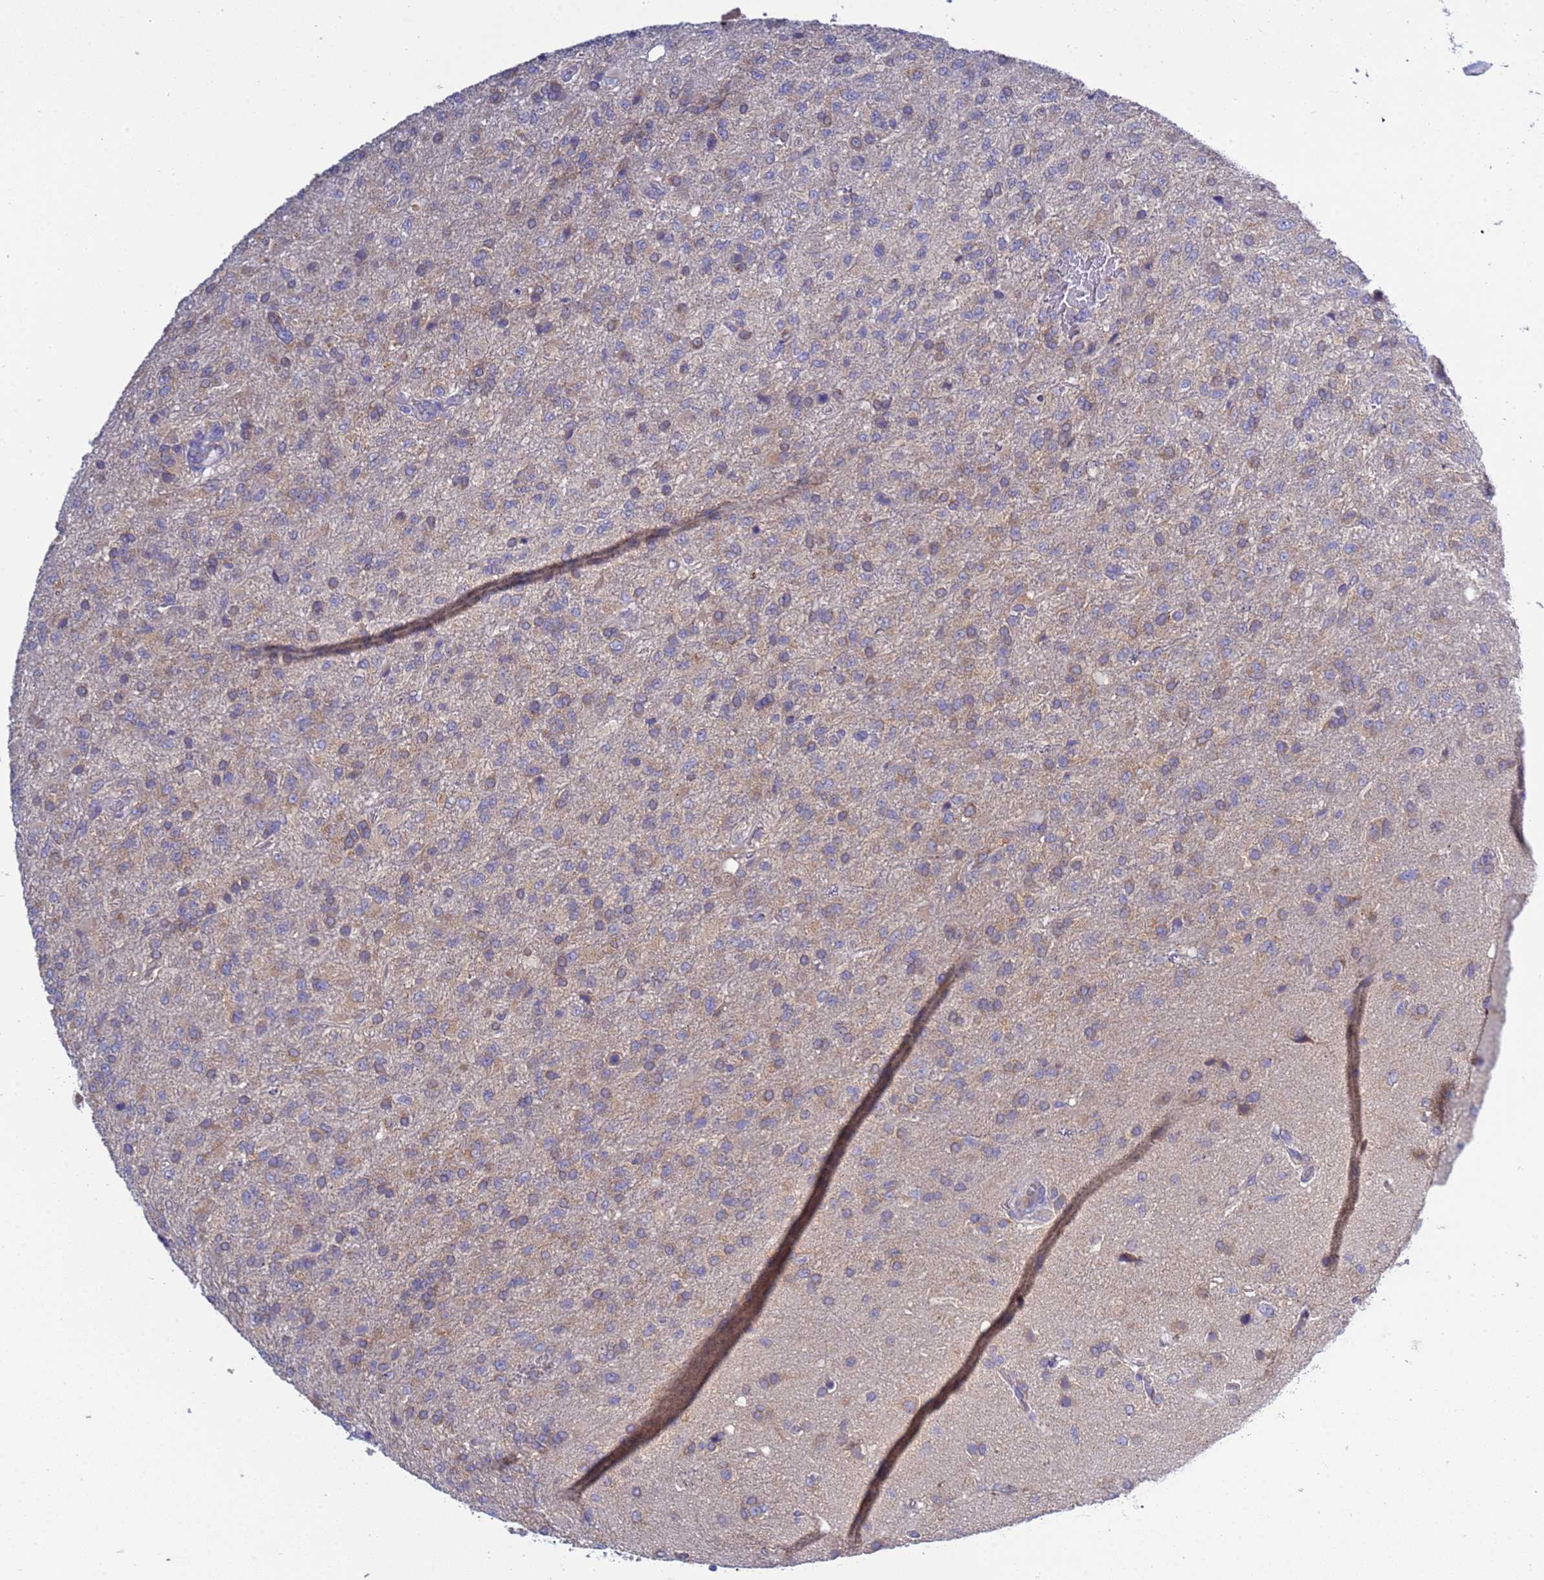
{"staining": {"intensity": "negative", "quantity": "none", "location": "none"}, "tissue": "glioma", "cell_type": "Tumor cells", "image_type": "cancer", "snomed": [{"axis": "morphology", "description": "Glioma, malignant, High grade"}, {"axis": "topography", "description": "Brain"}], "caption": "Human malignant glioma (high-grade) stained for a protein using immunohistochemistry (IHC) demonstrates no positivity in tumor cells.", "gene": "RC3H2", "patient": {"sex": "female", "age": 74}}